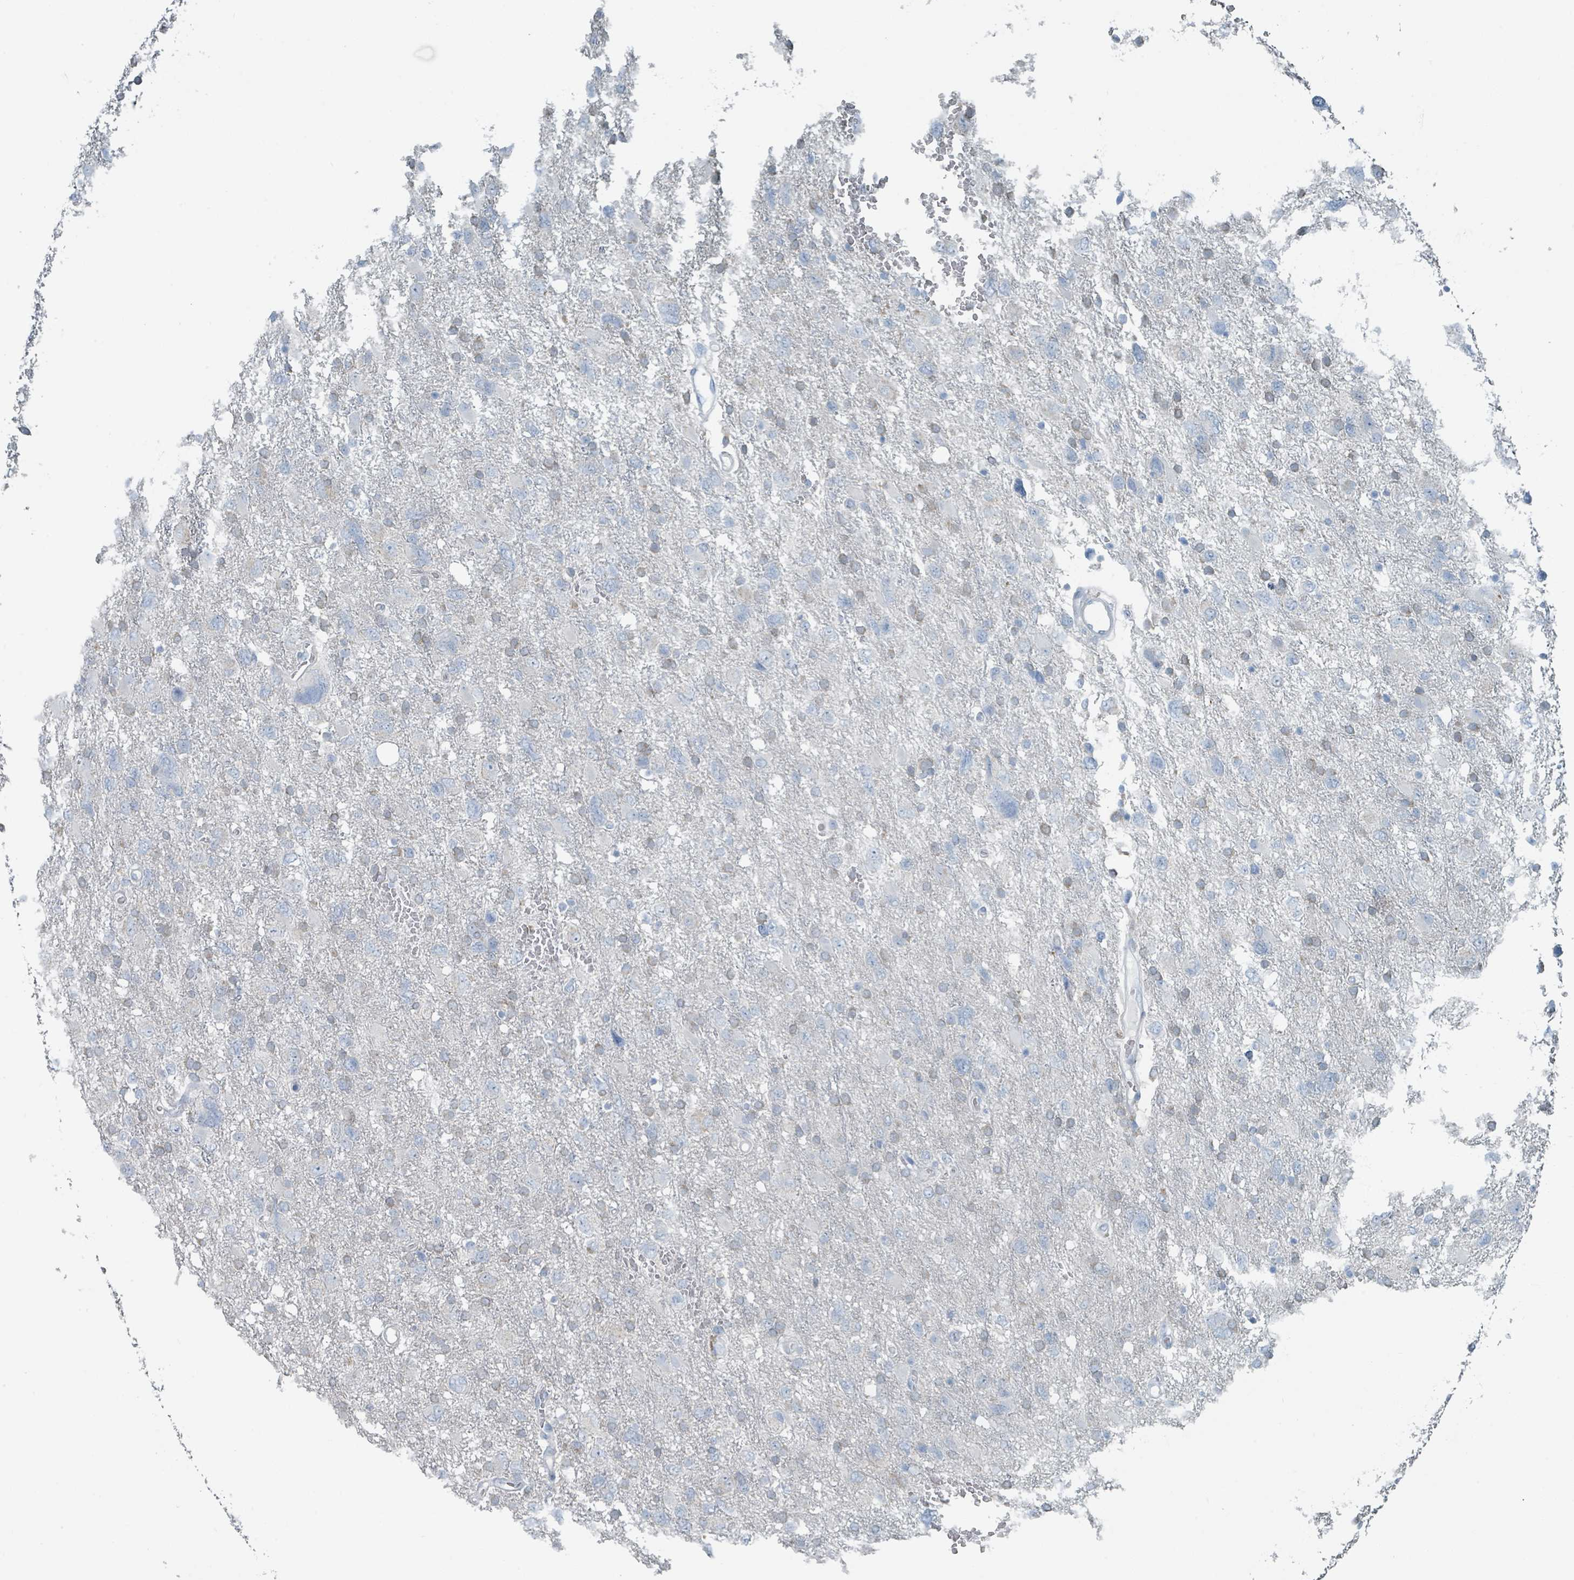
{"staining": {"intensity": "negative", "quantity": "none", "location": "none"}, "tissue": "glioma", "cell_type": "Tumor cells", "image_type": "cancer", "snomed": [{"axis": "morphology", "description": "Glioma, malignant, High grade"}, {"axis": "topography", "description": "Brain"}], "caption": "A high-resolution histopathology image shows IHC staining of malignant glioma (high-grade), which shows no significant positivity in tumor cells.", "gene": "GAMT", "patient": {"sex": "male", "age": 61}}